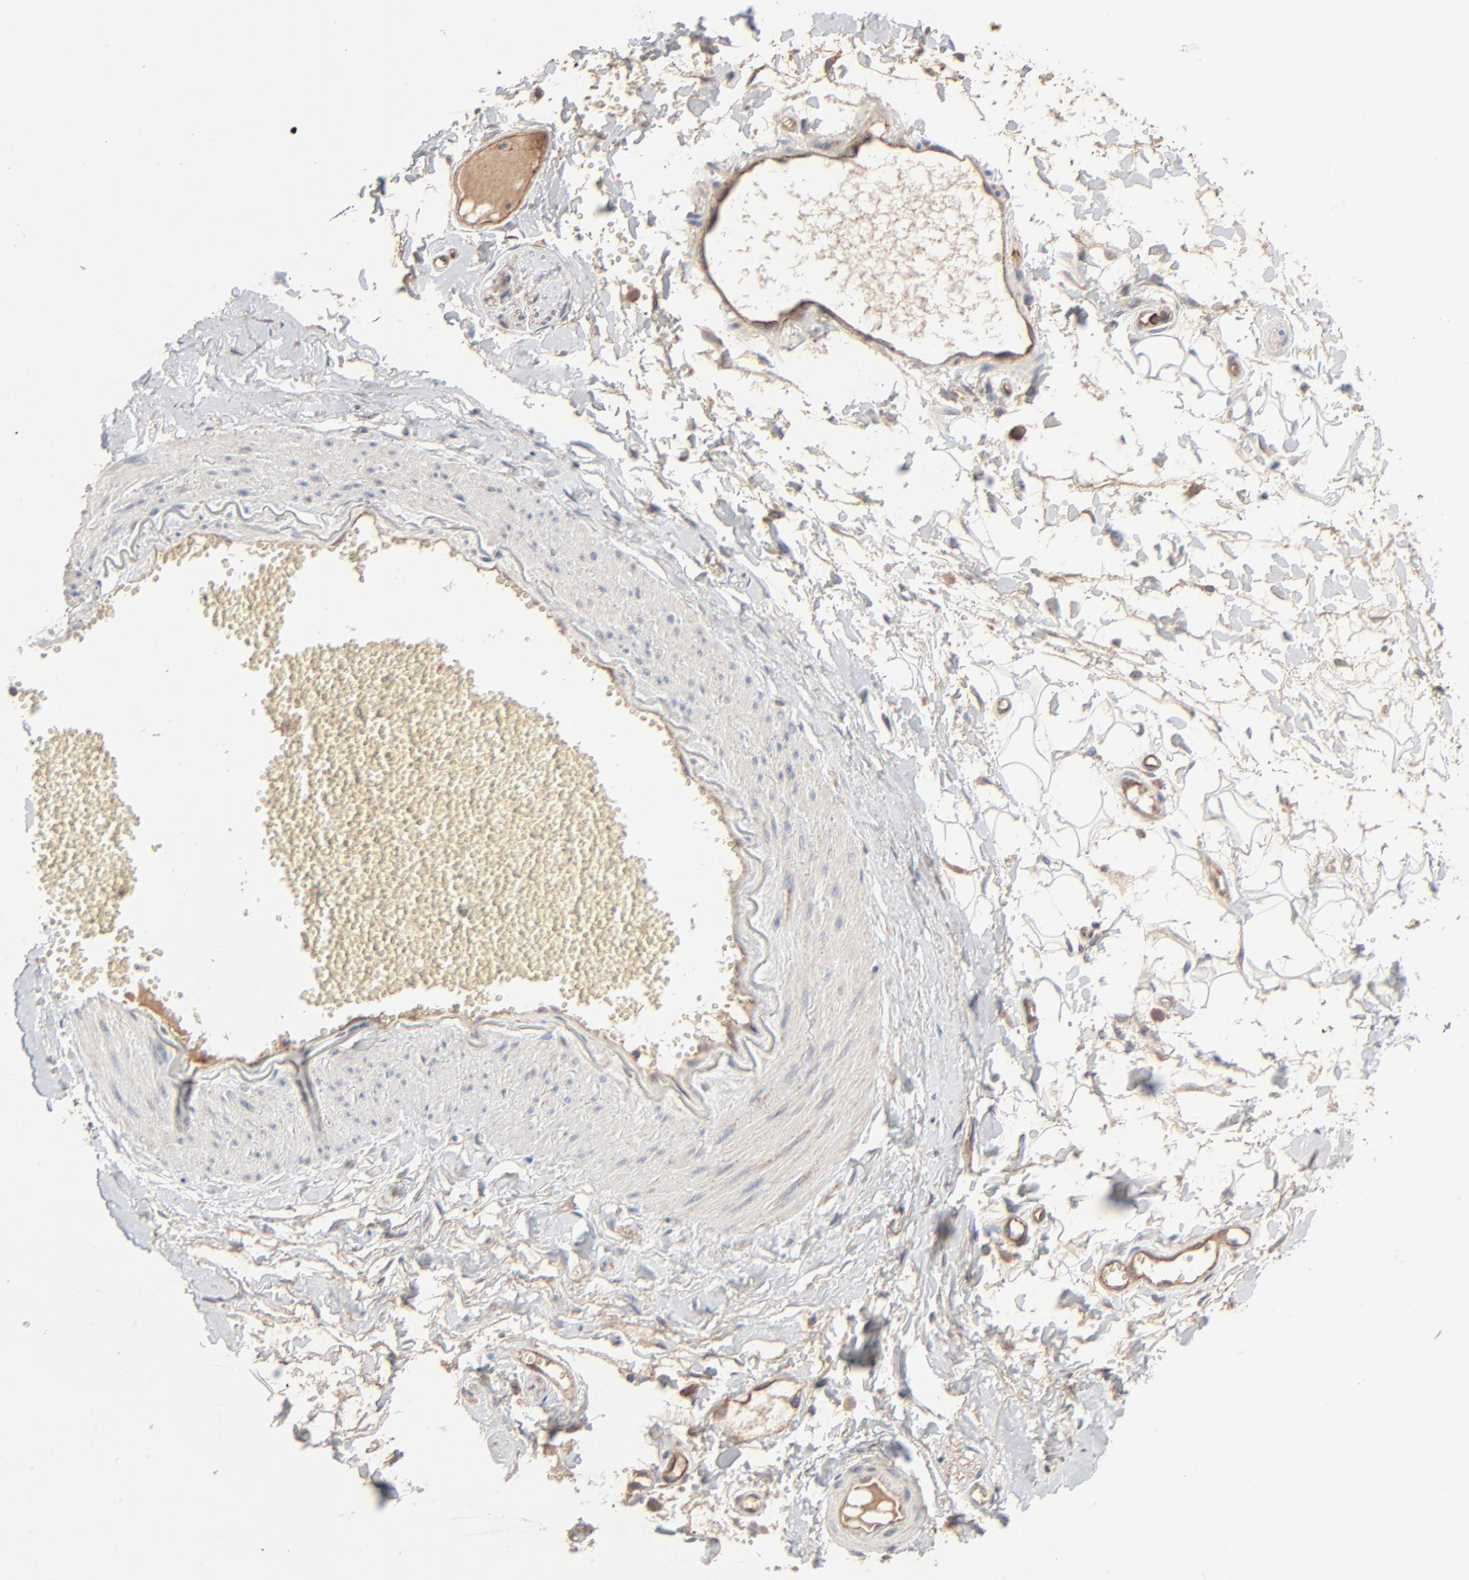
{"staining": {"intensity": "negative", "quantity": "none", "location": "none"}, "tissue": "adipose tissue", "cell_type": "Adipocytes", "image_type": "normal", "snomed": [{"axis": "morphology", "description": "Normal tissue, NOS"}, {"axis": "morphology", "description": "Inflammation, NOS"}, {"axis": "topography", "description": "Salivary gland"}, {"axis": "topography", "description": "Peripheral nerve tissue"}], "caption": "Immunohistochemistry photomicrograph of normal adipose tissue stained for a protein (brown), which exhibits no expression in adipocytes. Nuclei are stained in blue.", "gene": "ABLIM3", "patient": {"sex": "female", "age": 75}}